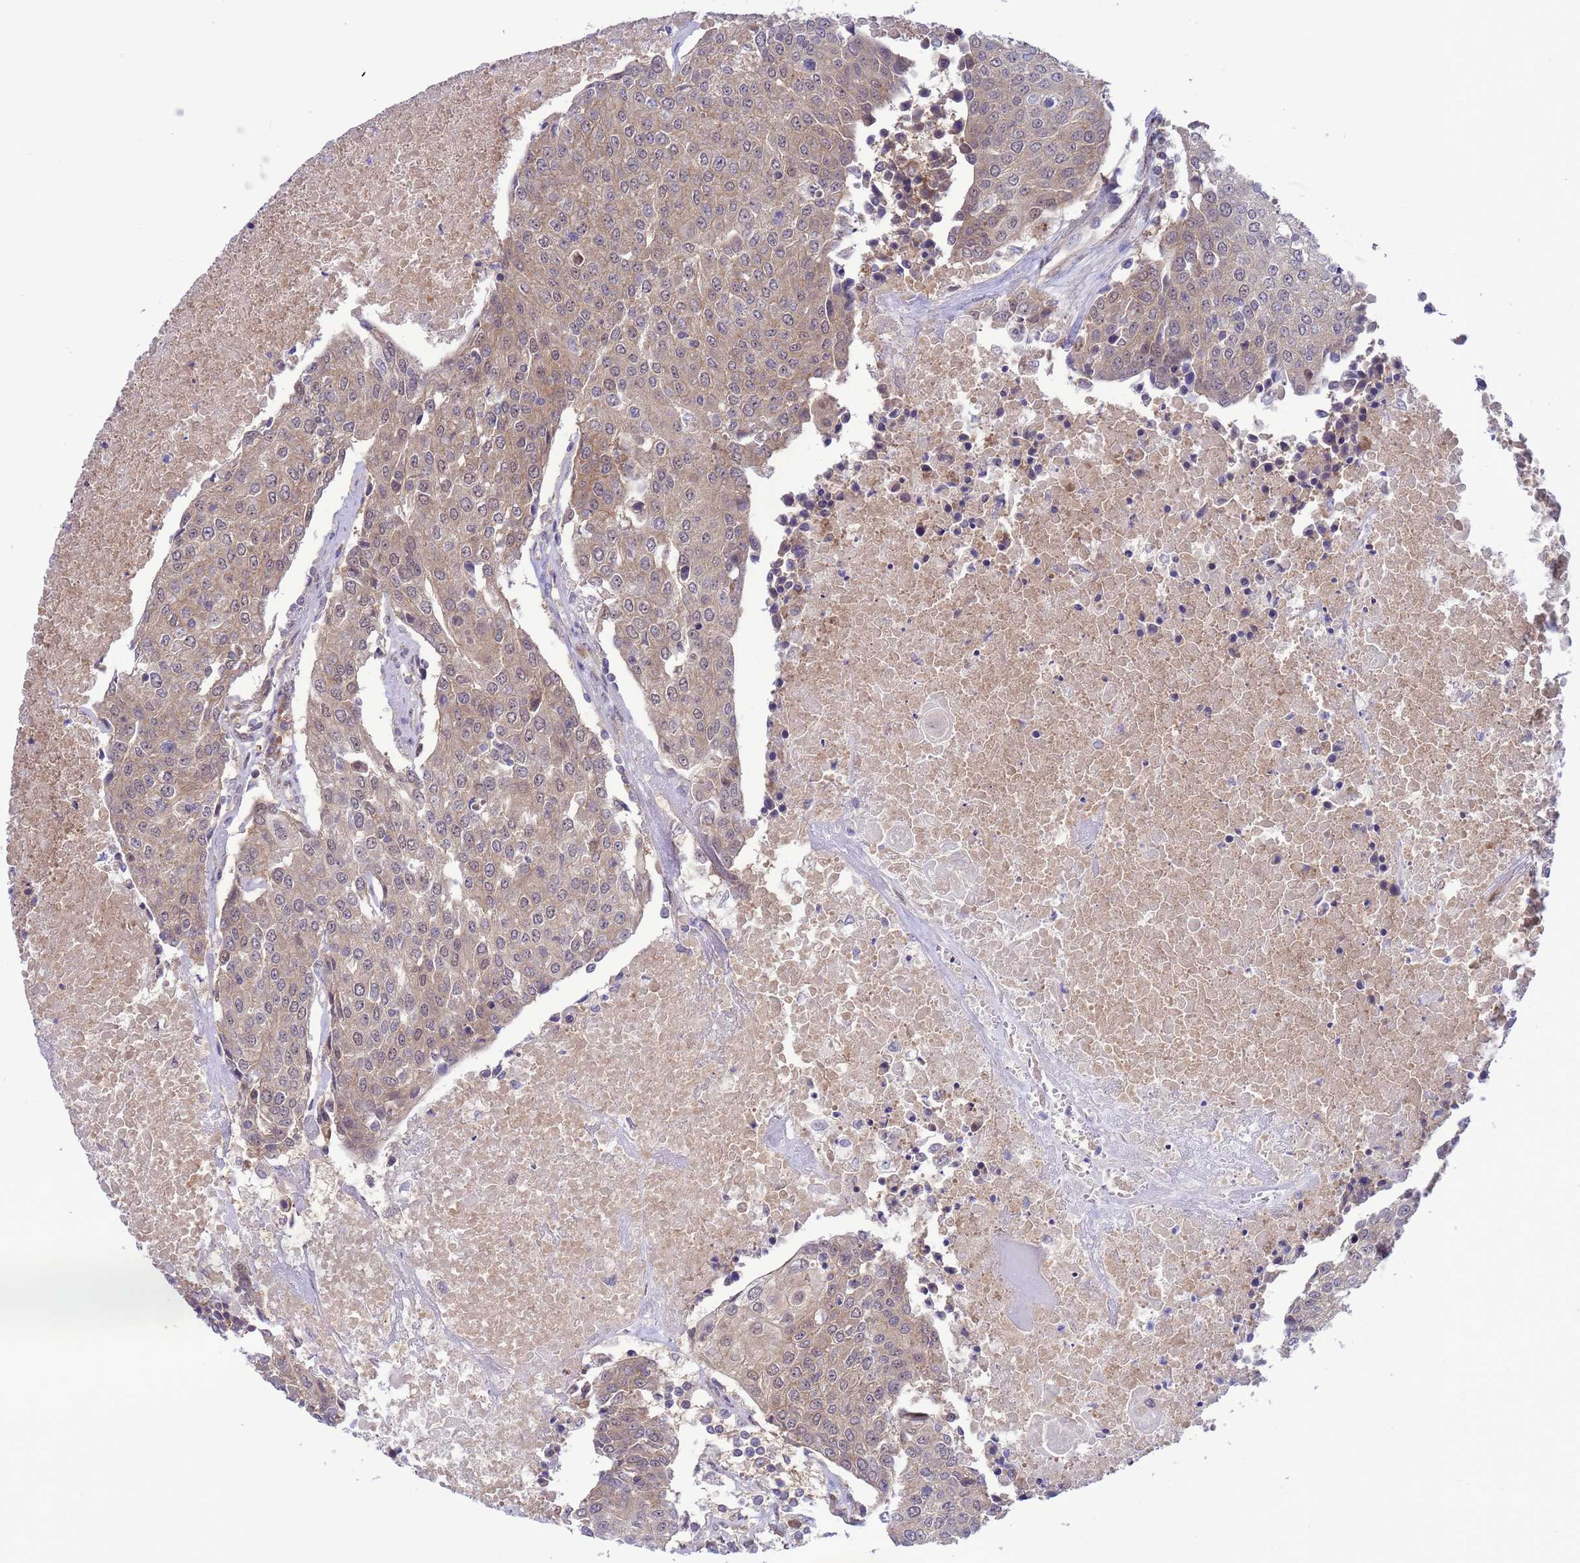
{"staining": {"intensity": "weak", "quantity": ">75%", "location": "cytoplasmic/membranous,nuclear"}, "tissue": "urothelial cancer", "cell_type": "Tumor cells", "image_type": "cancer", "snomed": [{"axis": "morphology", "description": "Urothelial carcinoma, High grade"}, {"axis": "topography", "description": "Urinary bladder"}], "caption": "High-magnification brightfield microscopy of urothelial cancer stained with DAB (3,3'-diaminobenzidine) (brown) and counterstained with hematoxylin (blue). tumor cells exhibit weak cytoplasmic/membranous and nuclear staining is identified in approximately>75% of cells. Using DAB (brown) and hematoxylin (blue) stains, captured at high magnification using brightfield microscopy.", "gene": "ZNF461", "patient": {"sex": "female", "age": 85}}